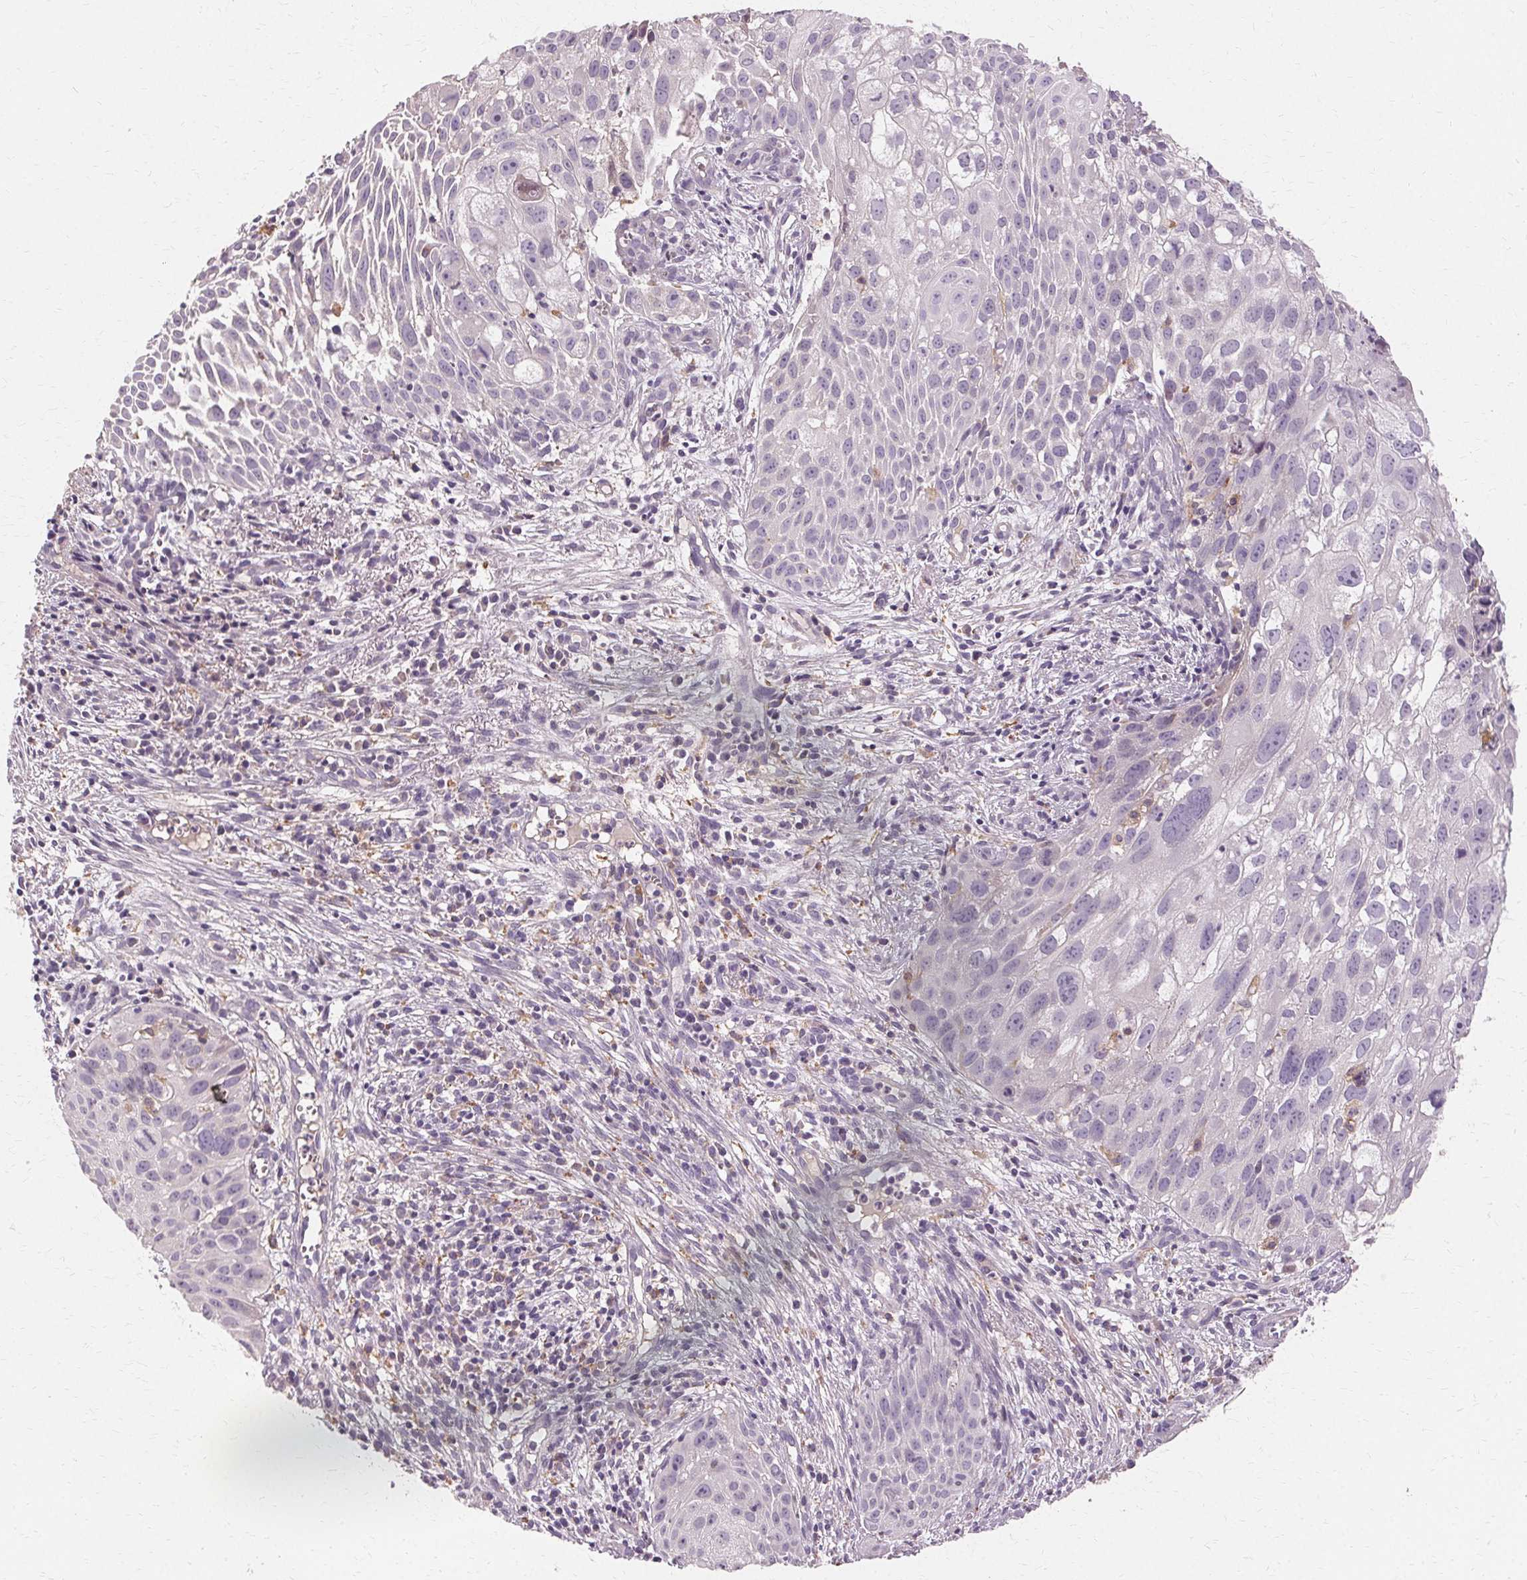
{"staining": {"intensity": "negative", "quantity": "none", "location": "none"}, "tissue": "cervical cancer", "cell_type": "Tumor cells", "image_type": "cancer", "snomed": [{"axis": "morphology", "description": "Squamous cell carcinoma, NOS"}, {"axis": "topography", "description": "Cervix"}], "caption": "The histopathology image shows no staining of tumor cells in cervical cancer (squamous cell carcinoma). The staining is performed using DAB brown chromogen with nuclei counter-stained in using hematoxylin.", "gene": "IFNGR1", "patient": {"sex": "female", "age": 53}}